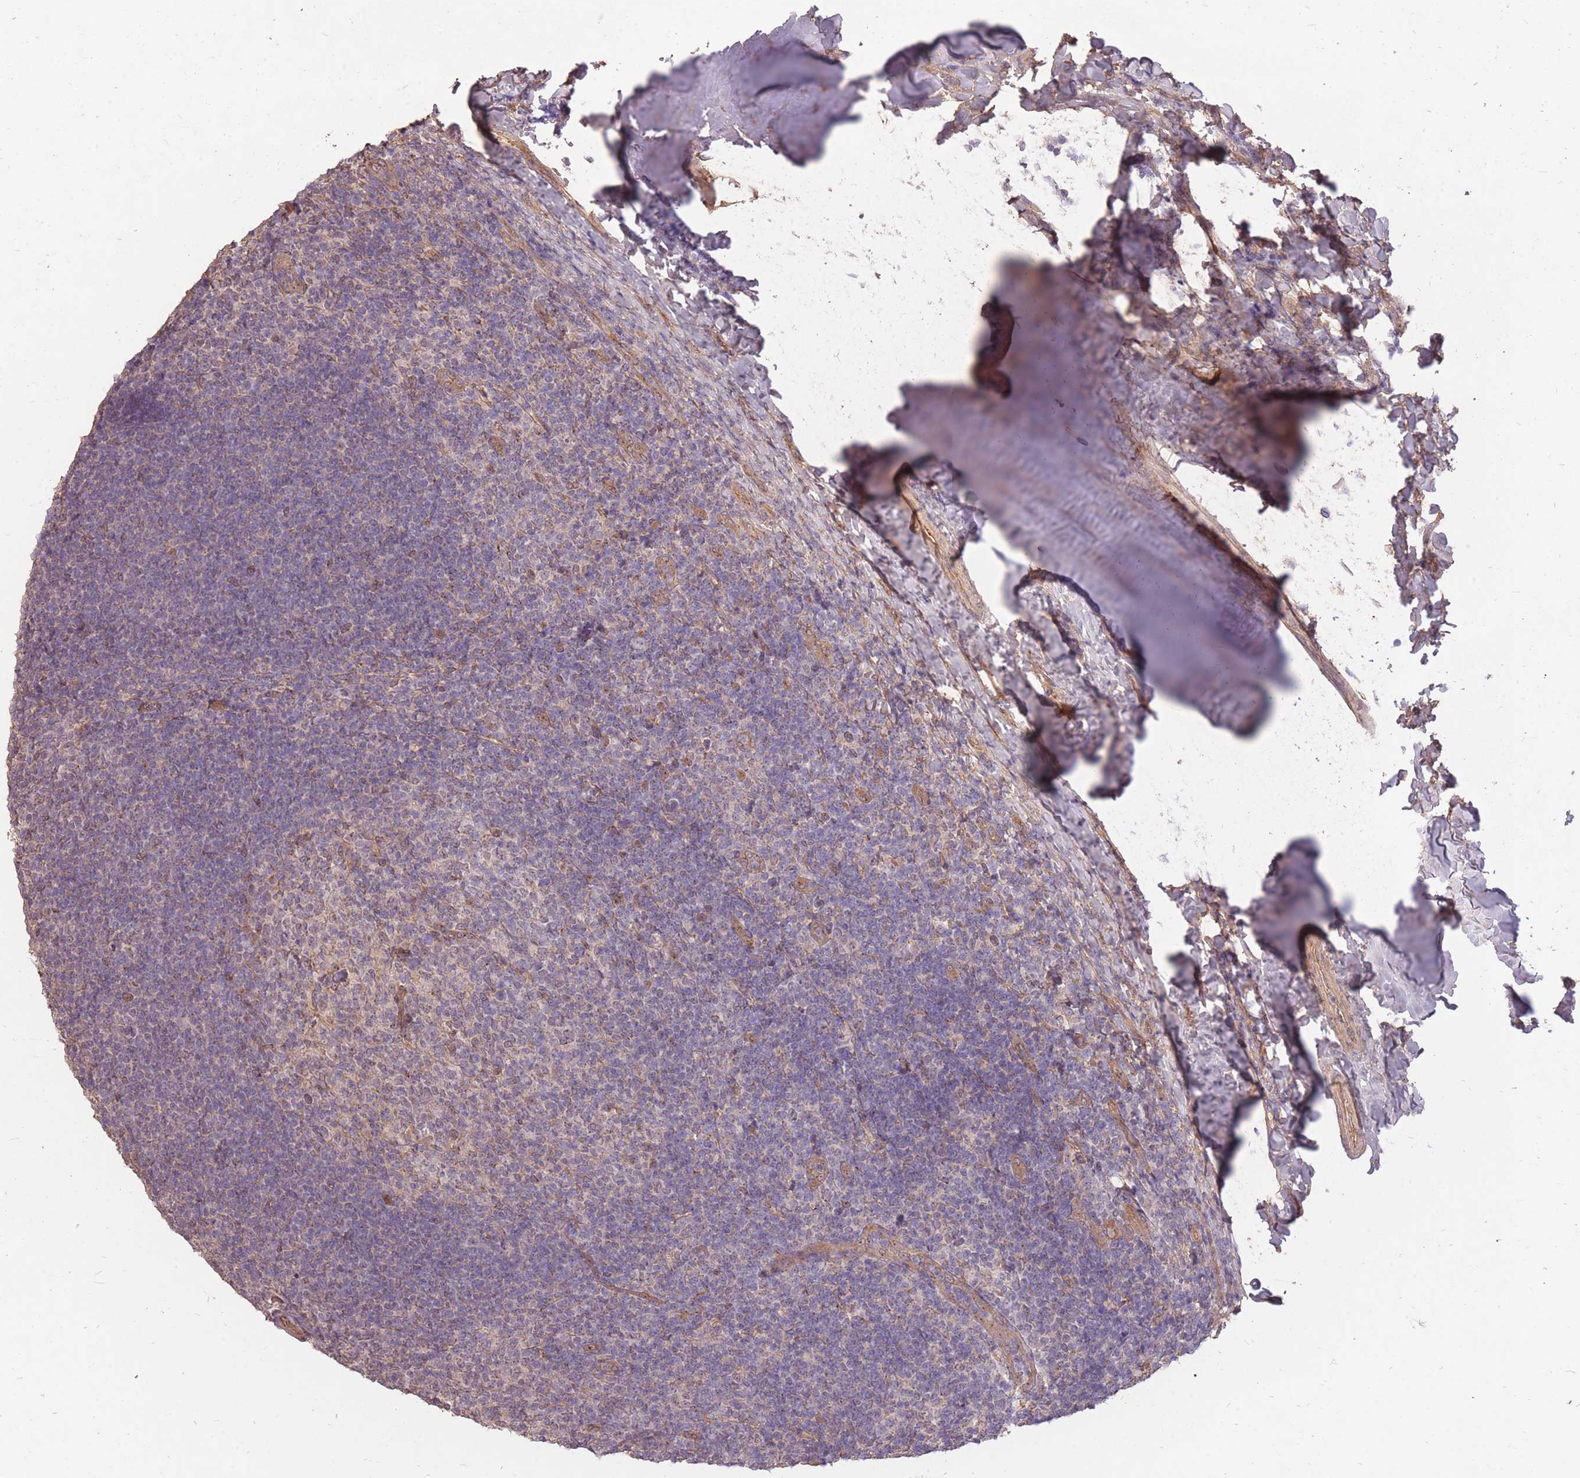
{"staining": {"intensity": "negative", "quantity": "none", "location": "none"}, "tissue": "tonsil", "cell_type": "Germinal center cells", "image_type": "normal", "snomed": [{"axis": "morphology", "description": "Normal tissue, NOS"}, {"axis": "topography", "description": "Tonsil"}], "caption": "Immunohistochemistry (IHC) photomicrograph of benign human tonsil stained for a protein (brown), which shows no expression in germinal center cells. (Stains: DAB (3,3'-diaminobenzidine) immunohistochemistry (IHC) with hematoxylin counter stain, Microscopy: brightfield microscopy at high magnification).", "gene": "DYNC1LI2", "patient": {"sex": "female", "age": 10}}